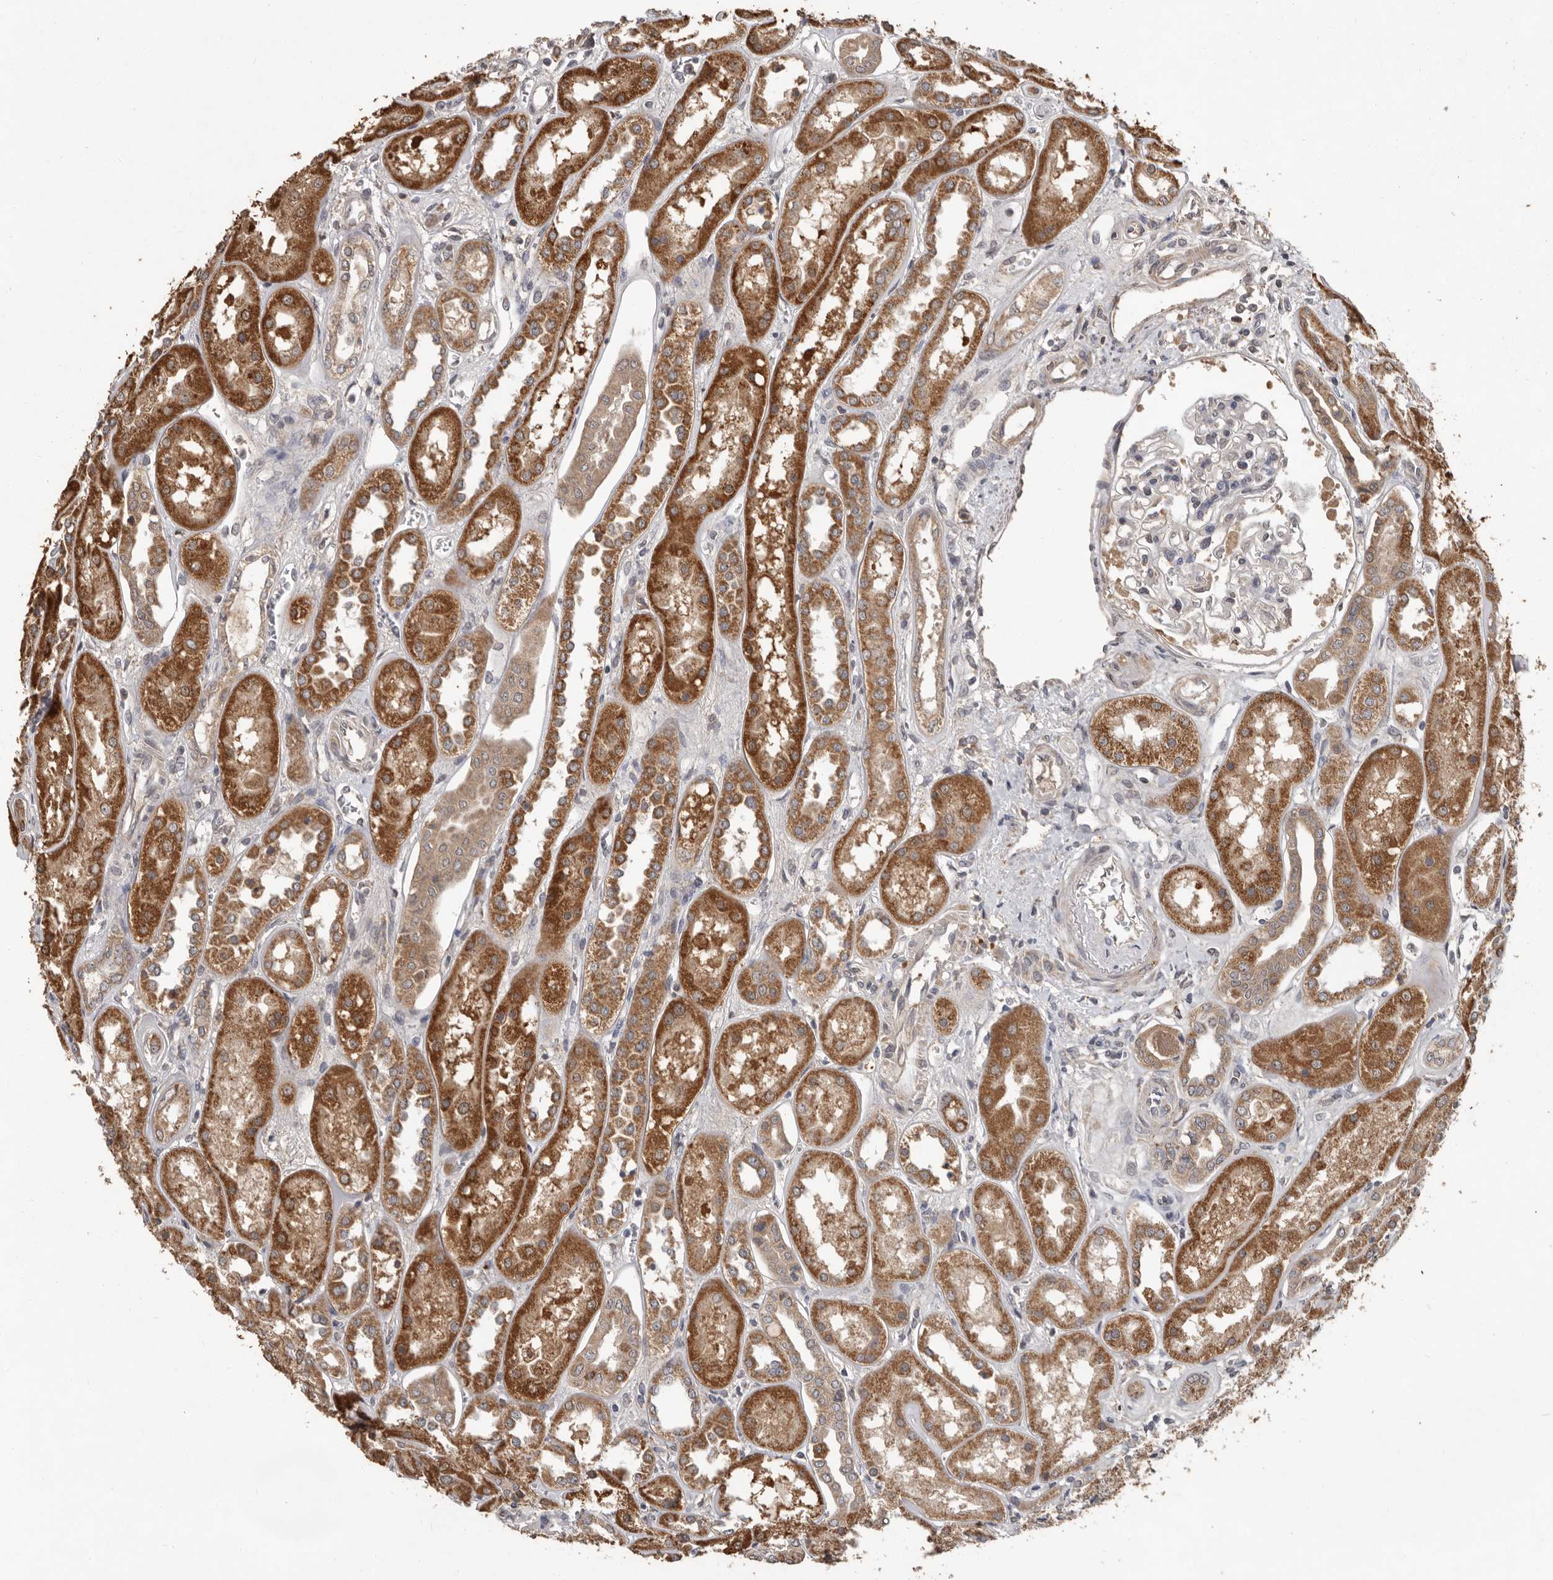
{"staining": {"intensity": "negative", "quantity": "none", "location": "none"}, "tissue": "kidney", "cell_type": "Cells in glomeruli", "image_type": "normal", "snomed": [{"axis": "morphology", "description": "Normal tissue, NOS"}, {"axis": "topography", "description": "Kidney"}], "caption": "DAB immunohistochemical staining of benign kidney reveals no significant positivity in cells in glomeruli.", "gene": "MTF1", "patient": {"sex": "male", "age": 70}}